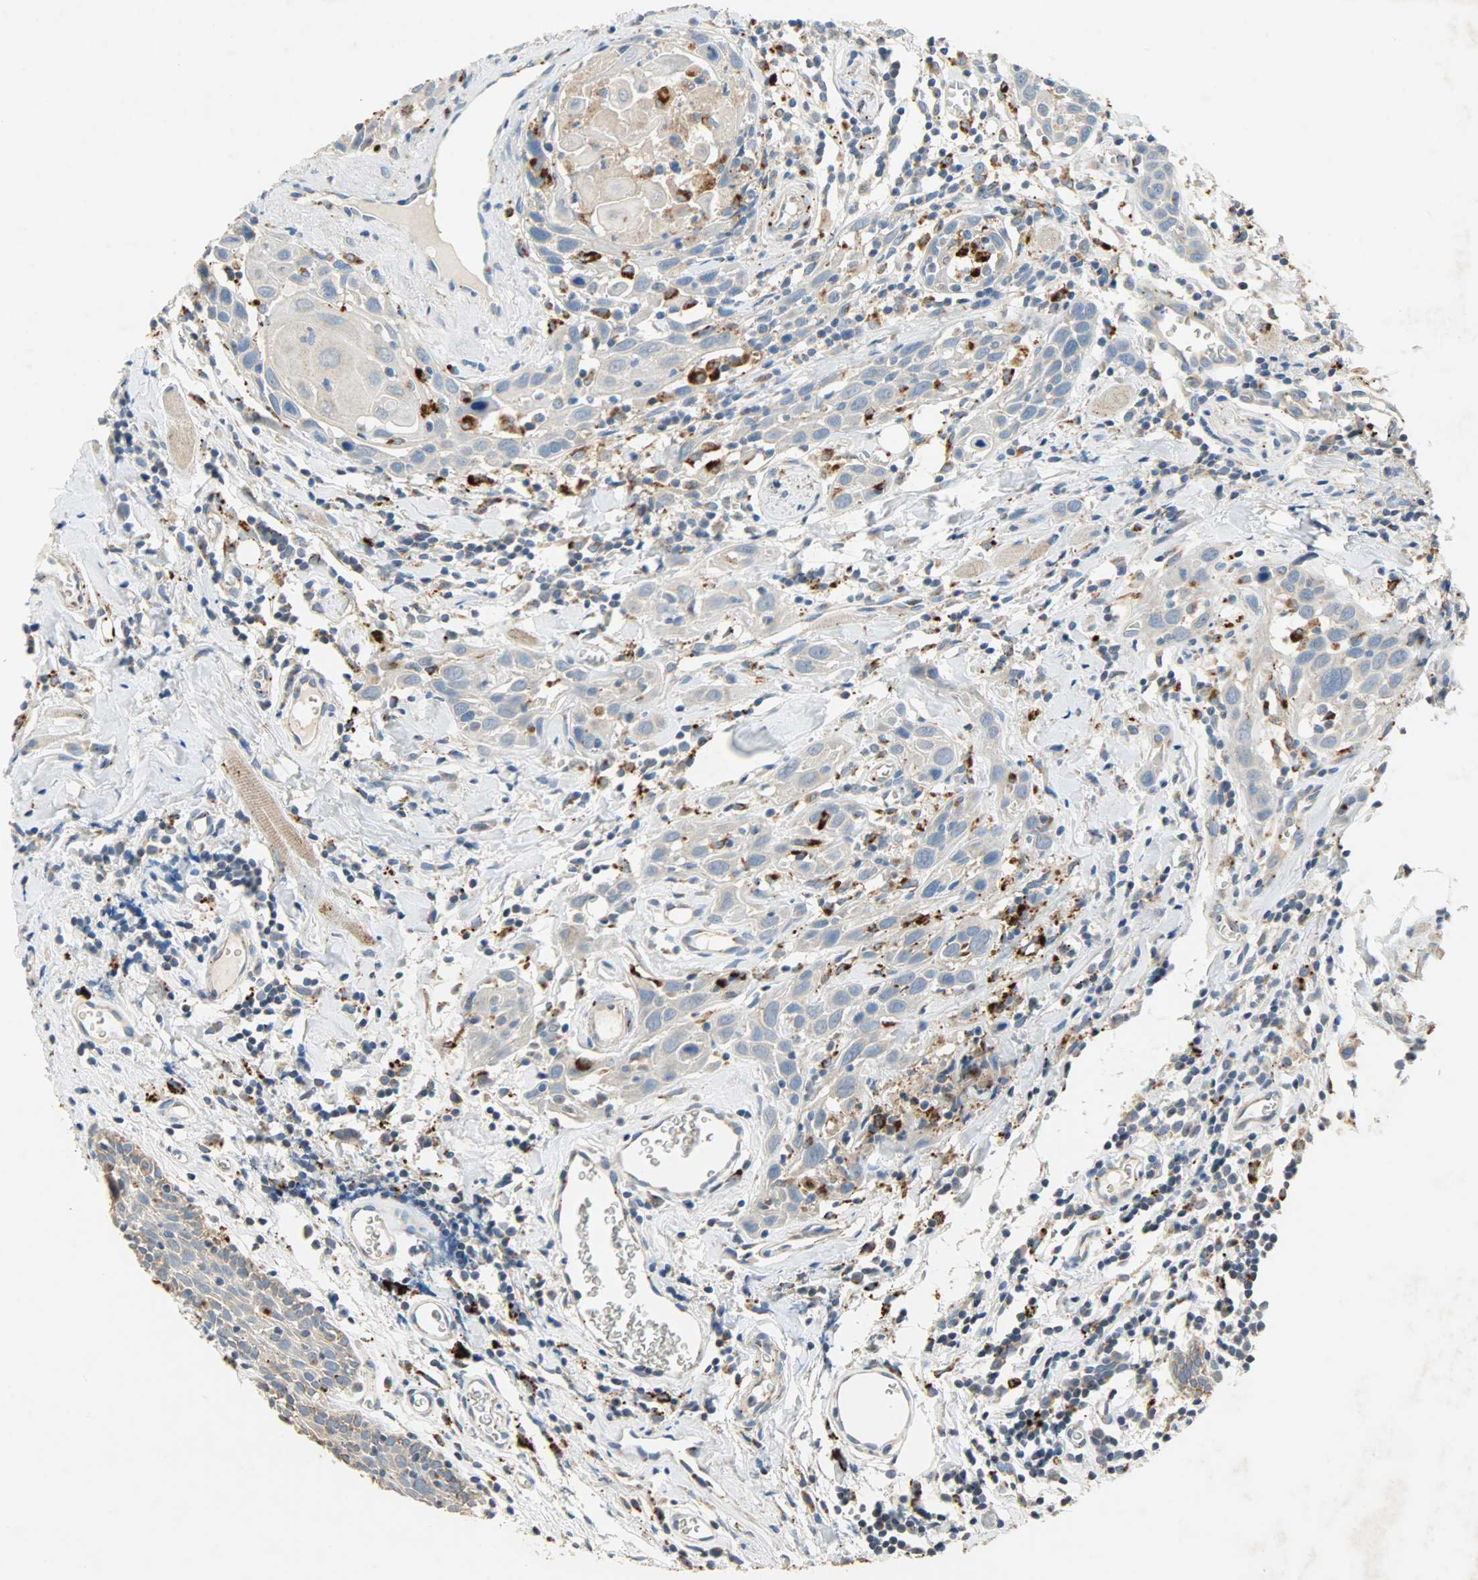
{"staining": {"intensity": "weak", "quantity": "25%-75%", "location": "cytoplasmic/membranous"}, "tissue": "head and neck cancer", "cell_type": "Tumor cells", "image_type": "cancer", "snomed": [{"axis": "morphology", "description": "Squamous cell carcinoma, NOS"}, {"axis": "topography", "description": "Oral tissue"}, {"axis": "topography", "description": "Head-Neck"}], "caption": "About 25%-75% of tumor cells in human squamous cell carcinoma (head and neck) exhibit weak cytoplasmic/membranous protein expression as visualized by brown immunohistochemical staining.", "gene": "ASAH1", "patient": {"sex": "female", "age": 50}}